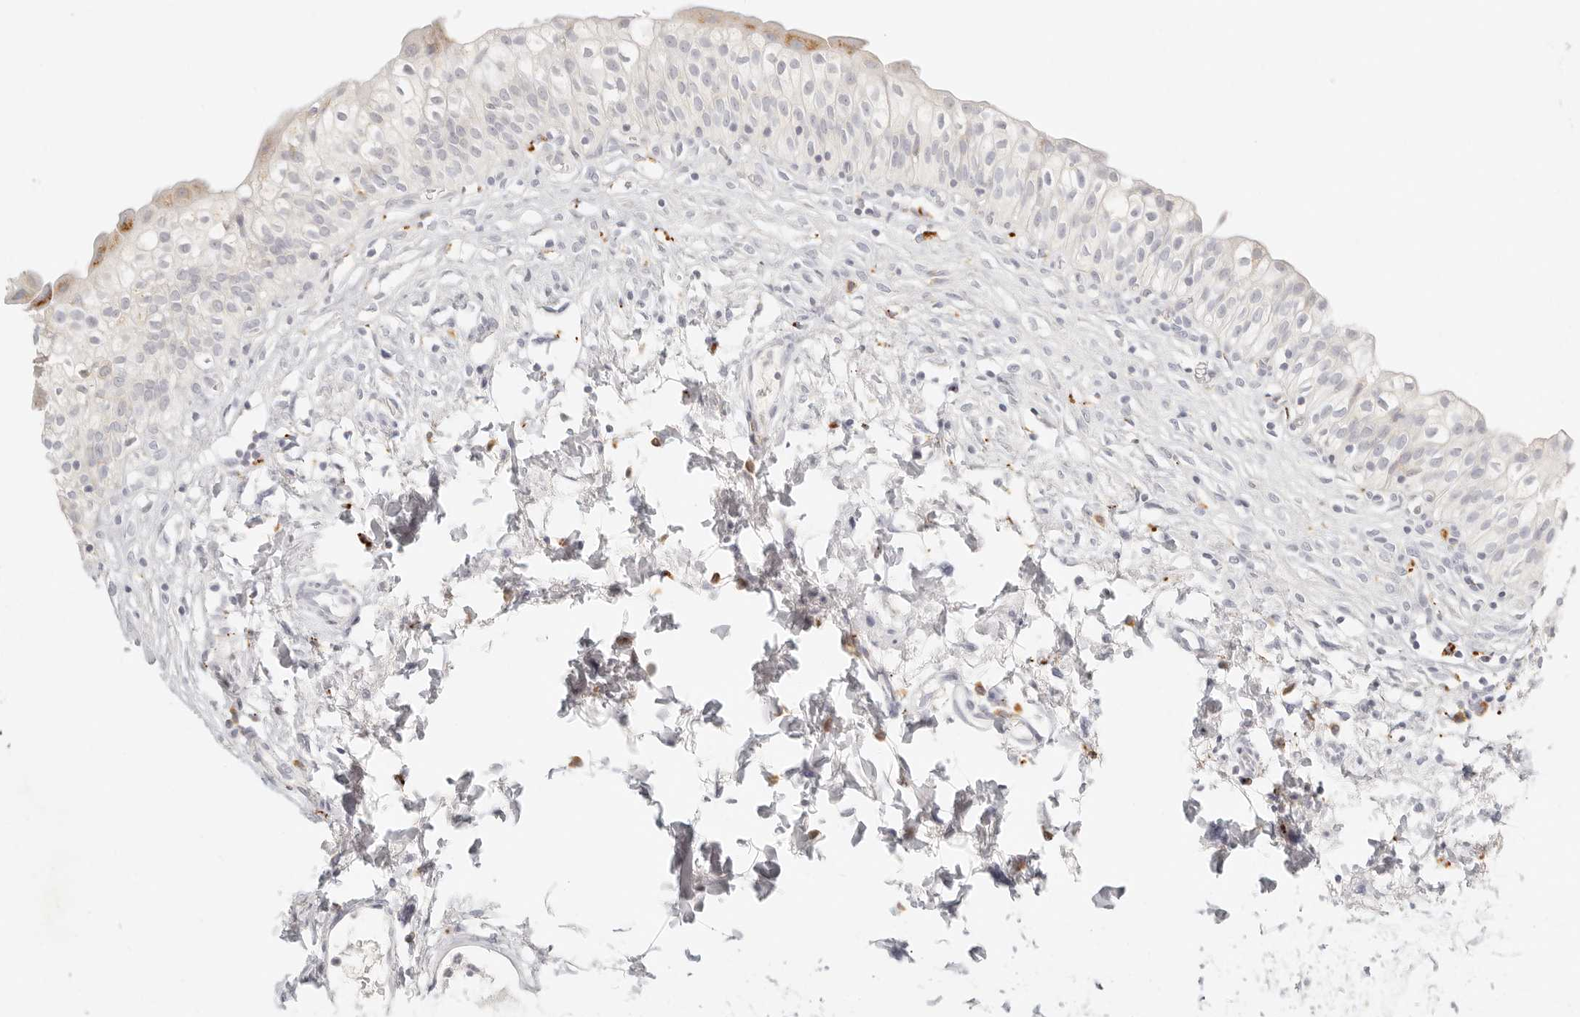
{"staining": {"intensity": "moderate", "quantity": "<25%", "location": "cytoplasmic/membranous"}, "tissue": "urinary bladder", "cell_type": "Urothelial cells", "image_type": "normal", "snomed": [{"axis": "morphology", "description": "Normal tissue, NOS"}, {"axis": "topography", "description": "Urinary bladder"}], "caption": "Immunohistochemical staining of unremarkable human urinary bladder shows low levels of moderate cytoplasmic/membranous staining in approximately <25% of urothelial cells.", "gene": "RNASET2", "patient": {"sex": "male", "age": 55}}